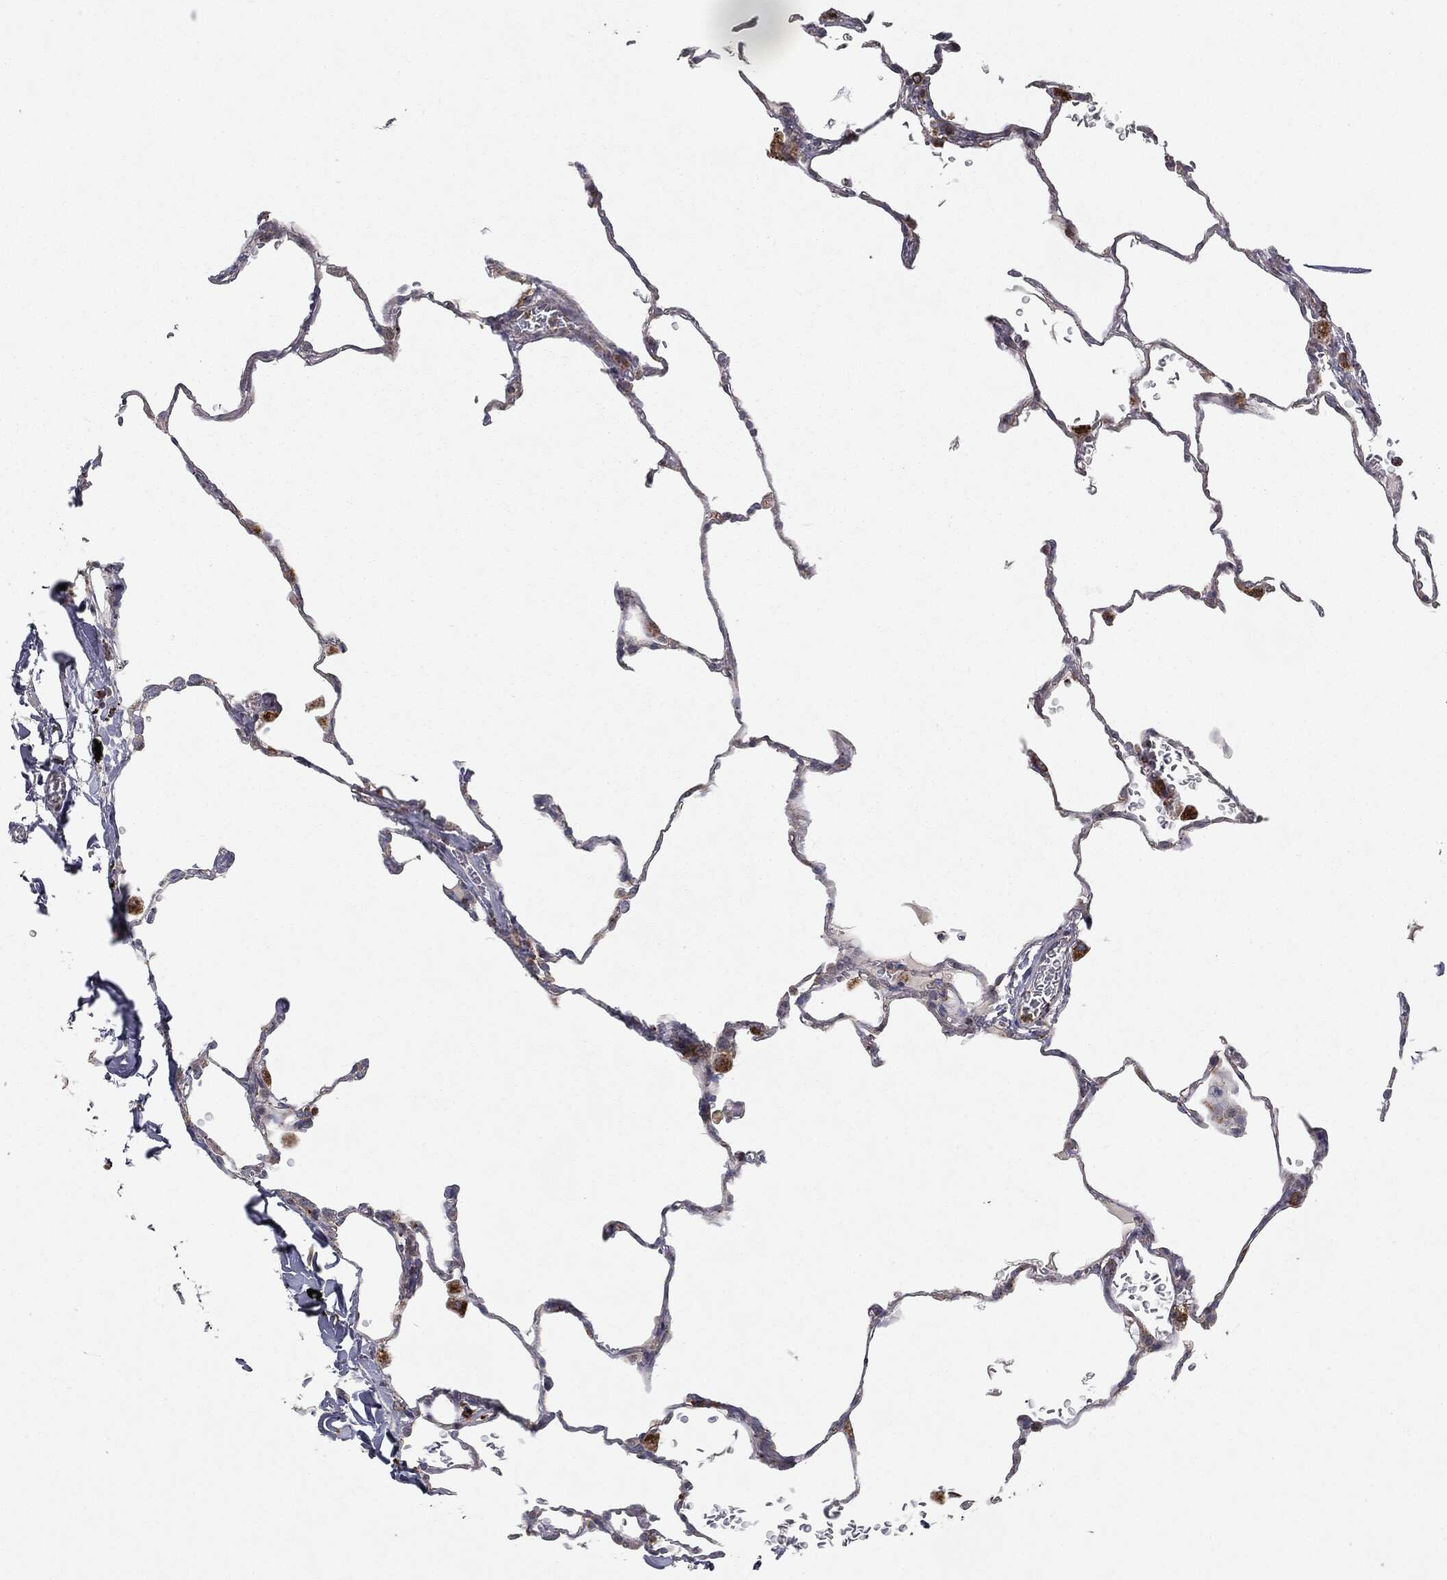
{"staining": {"intensity": "moderate", "quantity": "<25%", "location": "cytoplasmic/membranous"}, "tissue": "lung", "cell_type": "Alveolar cells", "image_type": "normal", "snomed": [{"axis": "morphology", "description": "Normal tissue, NOS"}, {"axis": "morphology", "description": "Adenocarcinoma, metastatic, NOS"}, {"axis": "topography", "description": "Lung"}], "caption": "IHC histopathology image of unremarkable lung stained for a protein (brown), which demonstrates low levels of moderate cytoplasmic/membranous positivity in approximately <25% of alveolar cells.", "gene": "CTSA", "patient": {"sex": "male", "age": 45}}